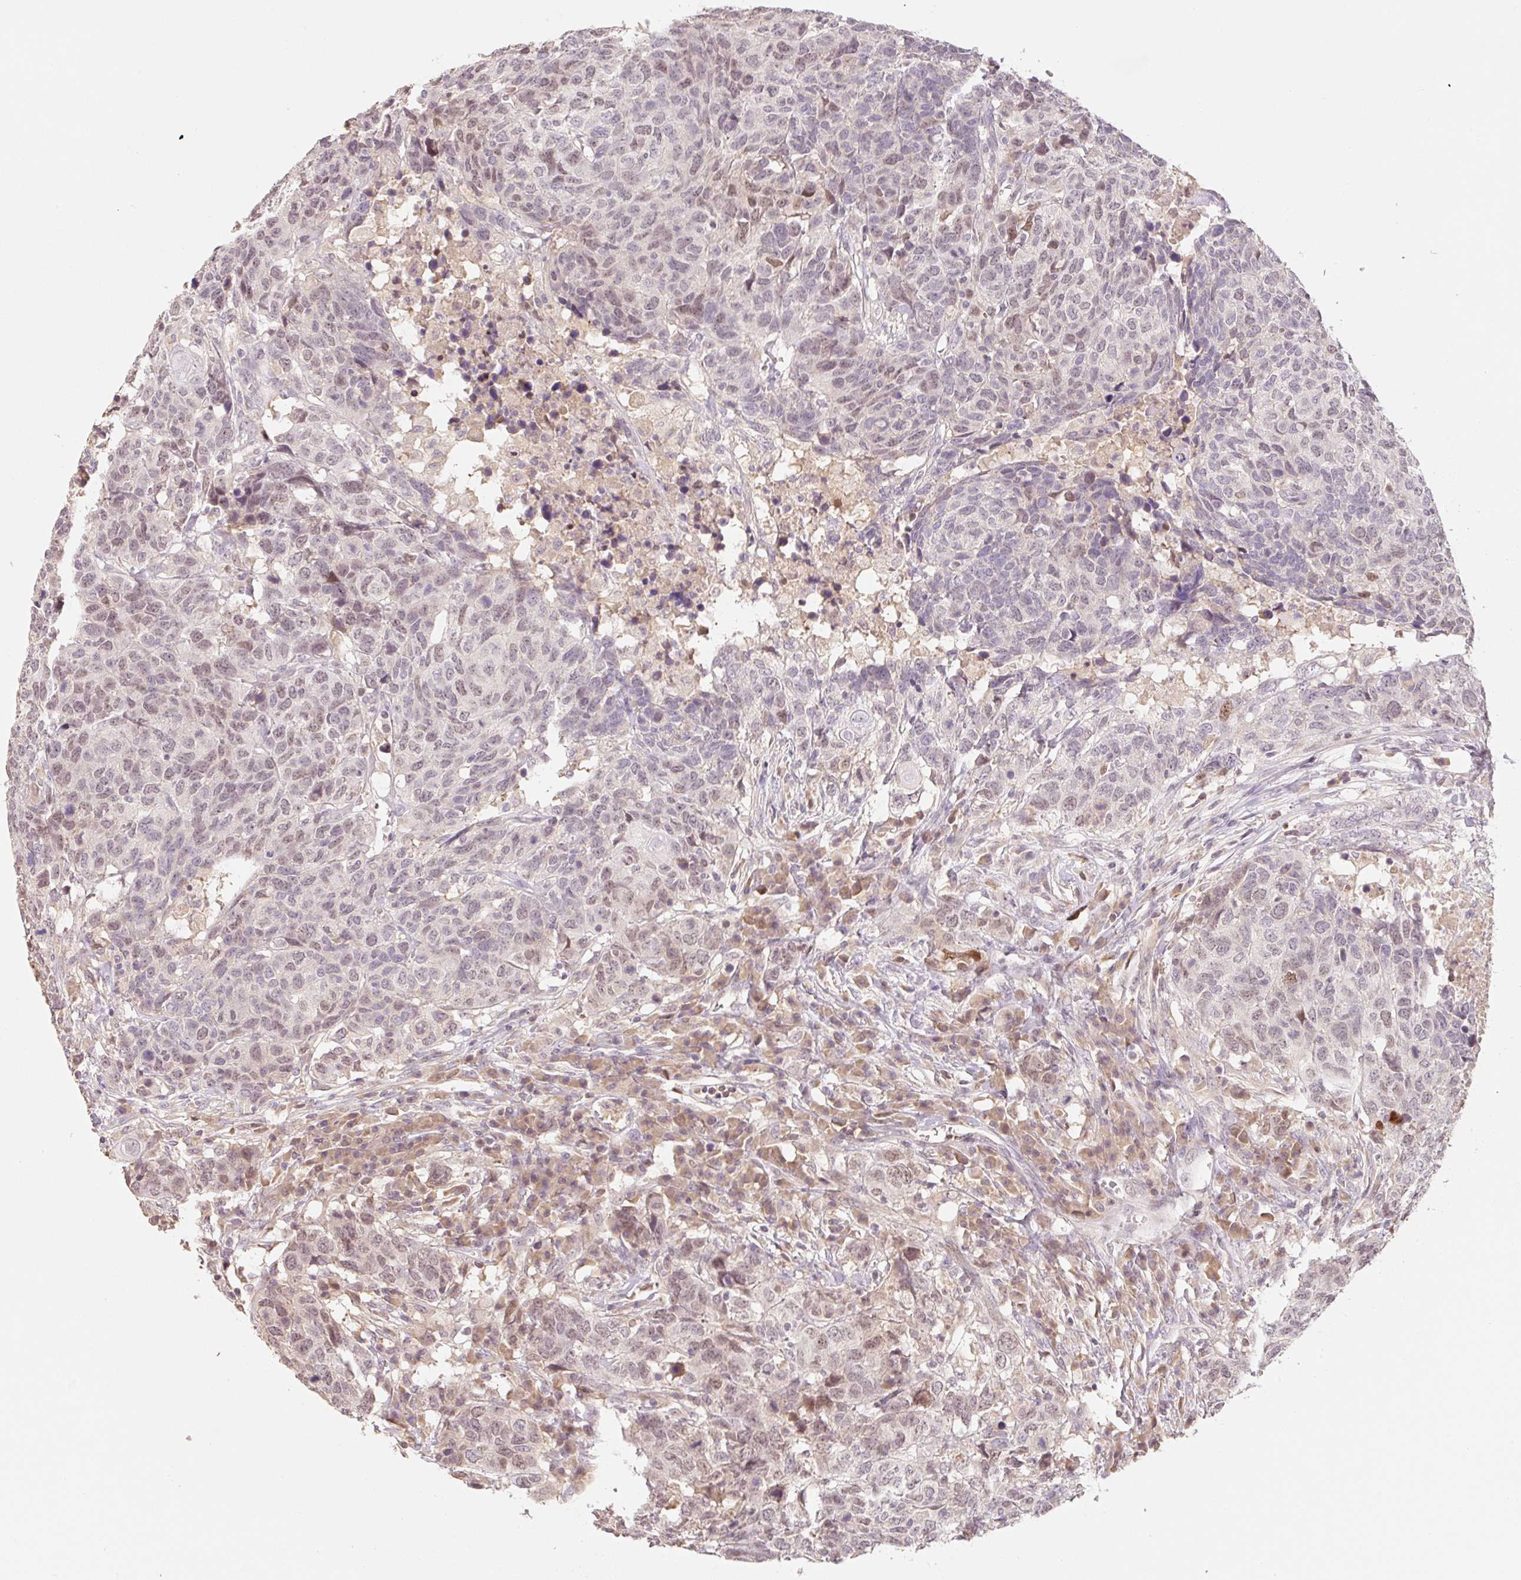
{"staining": {"intensity": "weak", "quantity": ">75%", "location": "nuclear"}, "tissue": "head and neck cancer", "cell_type": "Tumor cells", "image_type": "cancer", "snomed": [{"axis": "morphology", "description": "Normal tissue, NOS"}, {"axis": "morphology", "description": "Squamous cell carcinoma, NOS"}, {"axis": "topography", "description": "Skeletal muscle"}, {"axis": "topography", "description": "Vascular tissue"}, {"axis": "topography", "description": "Peripheral nerve tissue"}, {"axis": "topography", "description": "Head-Neck"}], "caption": "A high-resolution image shows immunohistochemistry (IHC) staining of head and neck cancer (squamous cell carcinoma), which reveals weak nuclear staining in about >75% of tumor cells.", "gene": "MIA2", "patient": {"sex": "male", "age": 66}}